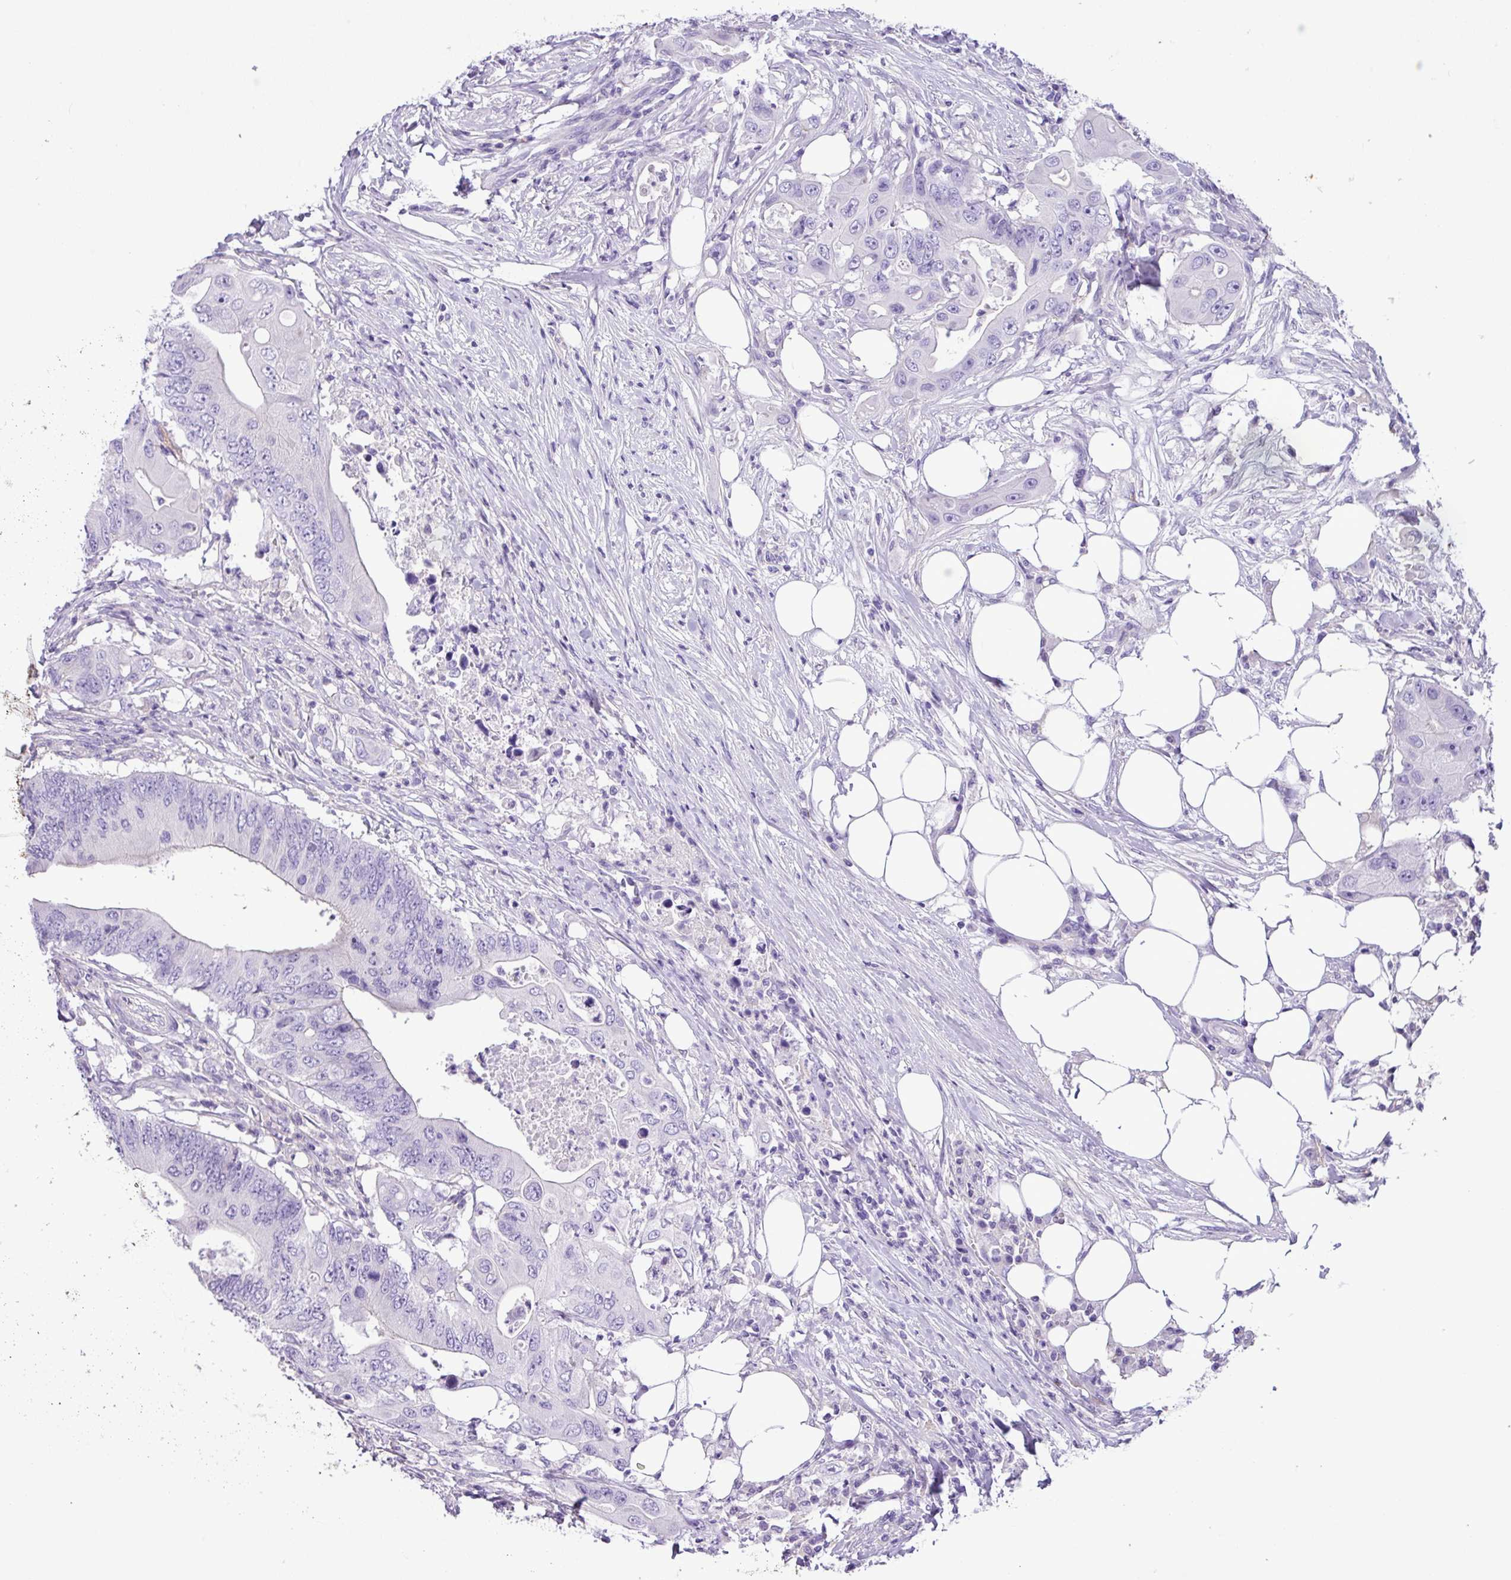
{"staining": {"intensity": "negative", "quantity": "none", "location": "none"}, "tissue": "colorectal cancer", "cell_type": "Tumor cells", "image_type": "cancer", "snomed": [{"axis": "morphology", "description": "Adenocarcinoma, NOS"}, {"axis": "topography", "description": "Colon"}], "caption": "High magnification brightfield microscopy of colorectal adenocarcinoma stained with DAB (3,3'-diaminobenzidine) (brown) and counterstained with hematoxylin (blue): tumor cells show no significant staining. (DAB immunohistochemistry visualized using brightfield microscopy, high magnification).", "gene": "ZNF334", "patient": {"sex": "male", "age": 71}}